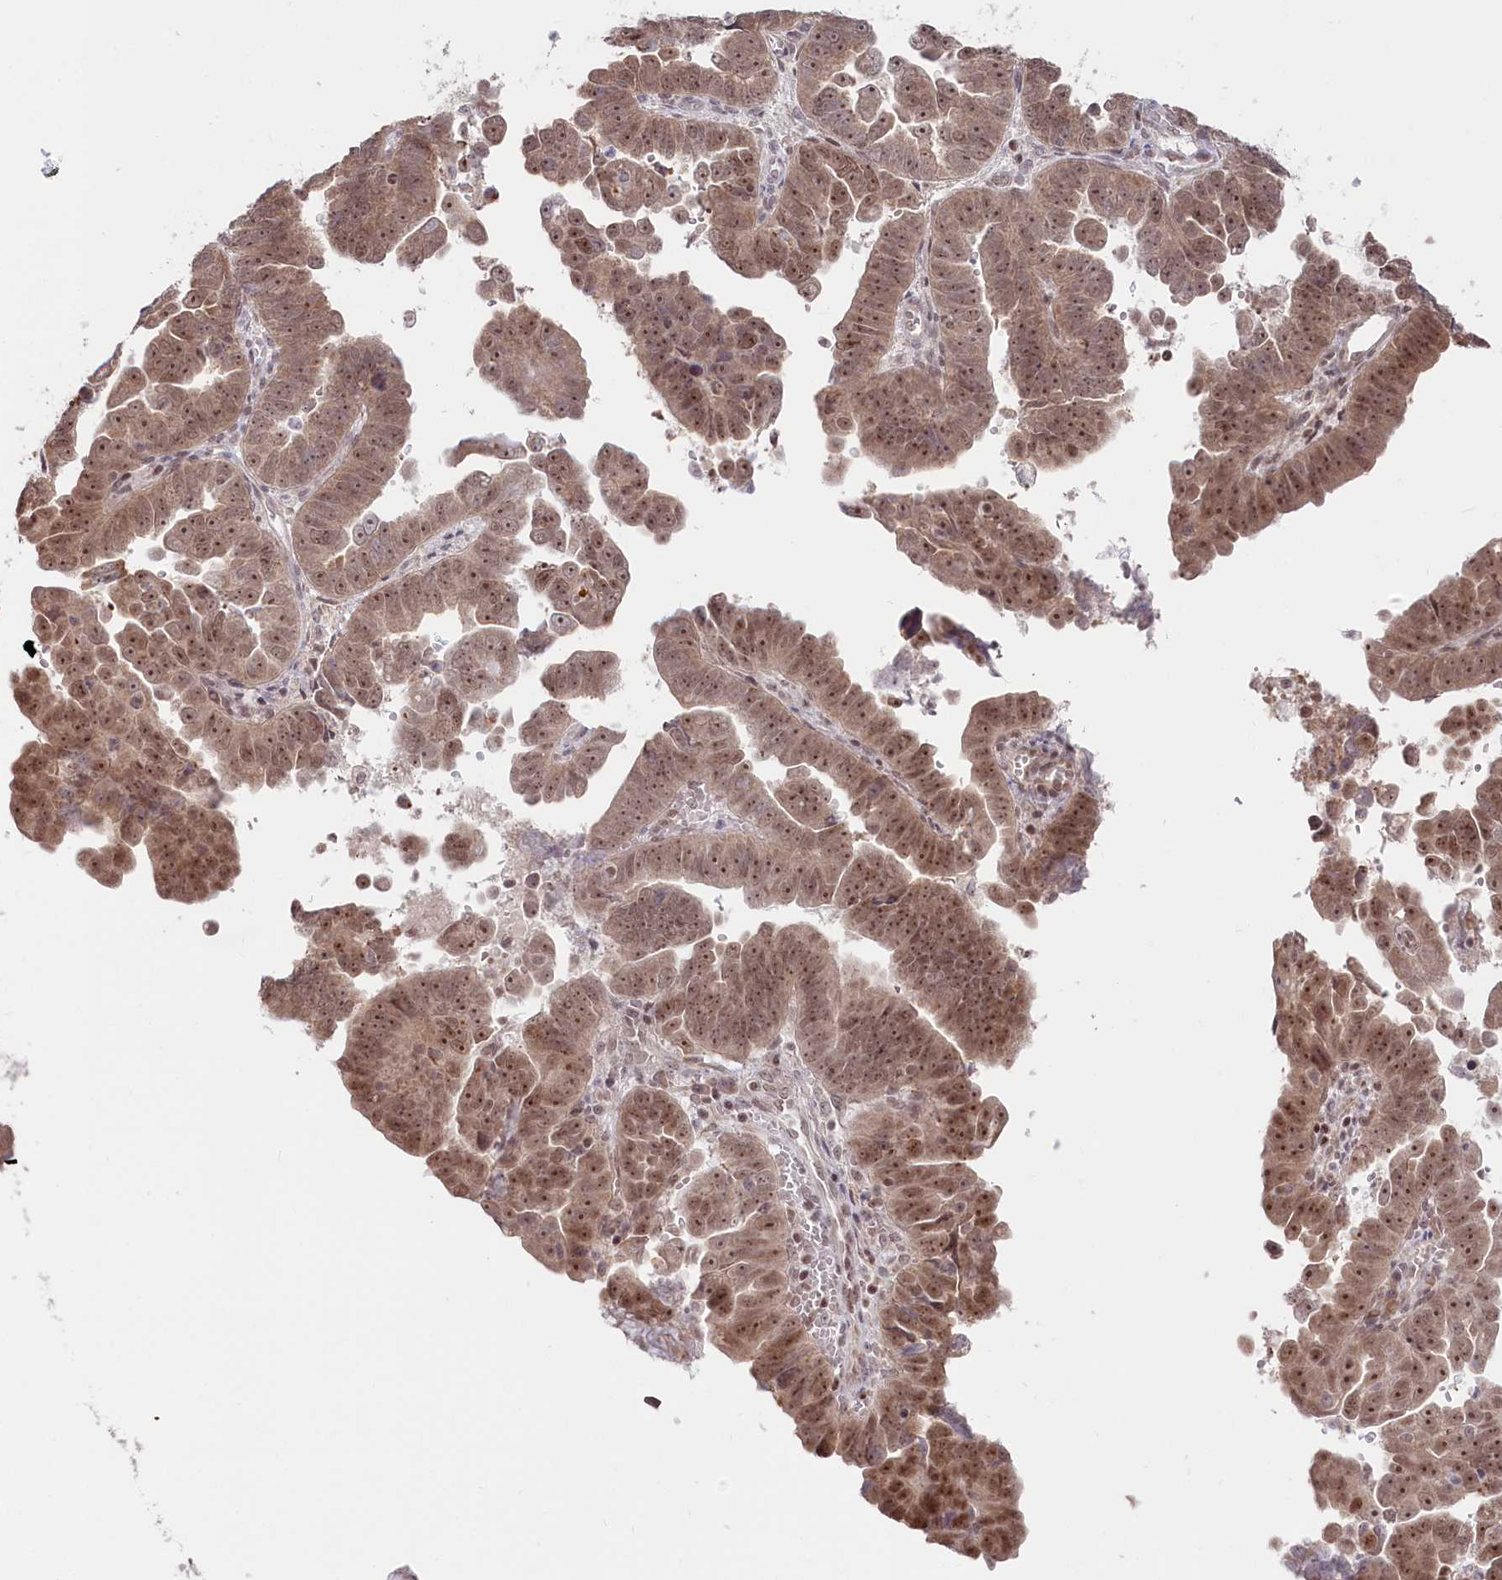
{"staining": {"intensity": "moderate", "quantity": ">75%", "location": "cytoplasmic/membranous,nuclear"}, "tissue": "endometrial cancer", "cell_type": "Tumor cells", "image_type": "cancer", "snomed": [{"axis": "morphology", "description": "Adenocarcinoma, NOS"}, {"axis": "topography", "description": "Endometrium"}], "caption": "DAB immunohistochemical staining of human adenocarcinoma (endometrial) displays moderate cytoplasmic/membranous and nuclear protein positivity in about >75% of tumor cells. The staining is performed using DAB brown chromogen to label protein expression. The nuclei are counter-stained blue using hematoxylin.", "gene": "CGGBP1", "patient": {"sex": "female", "age": 75}}